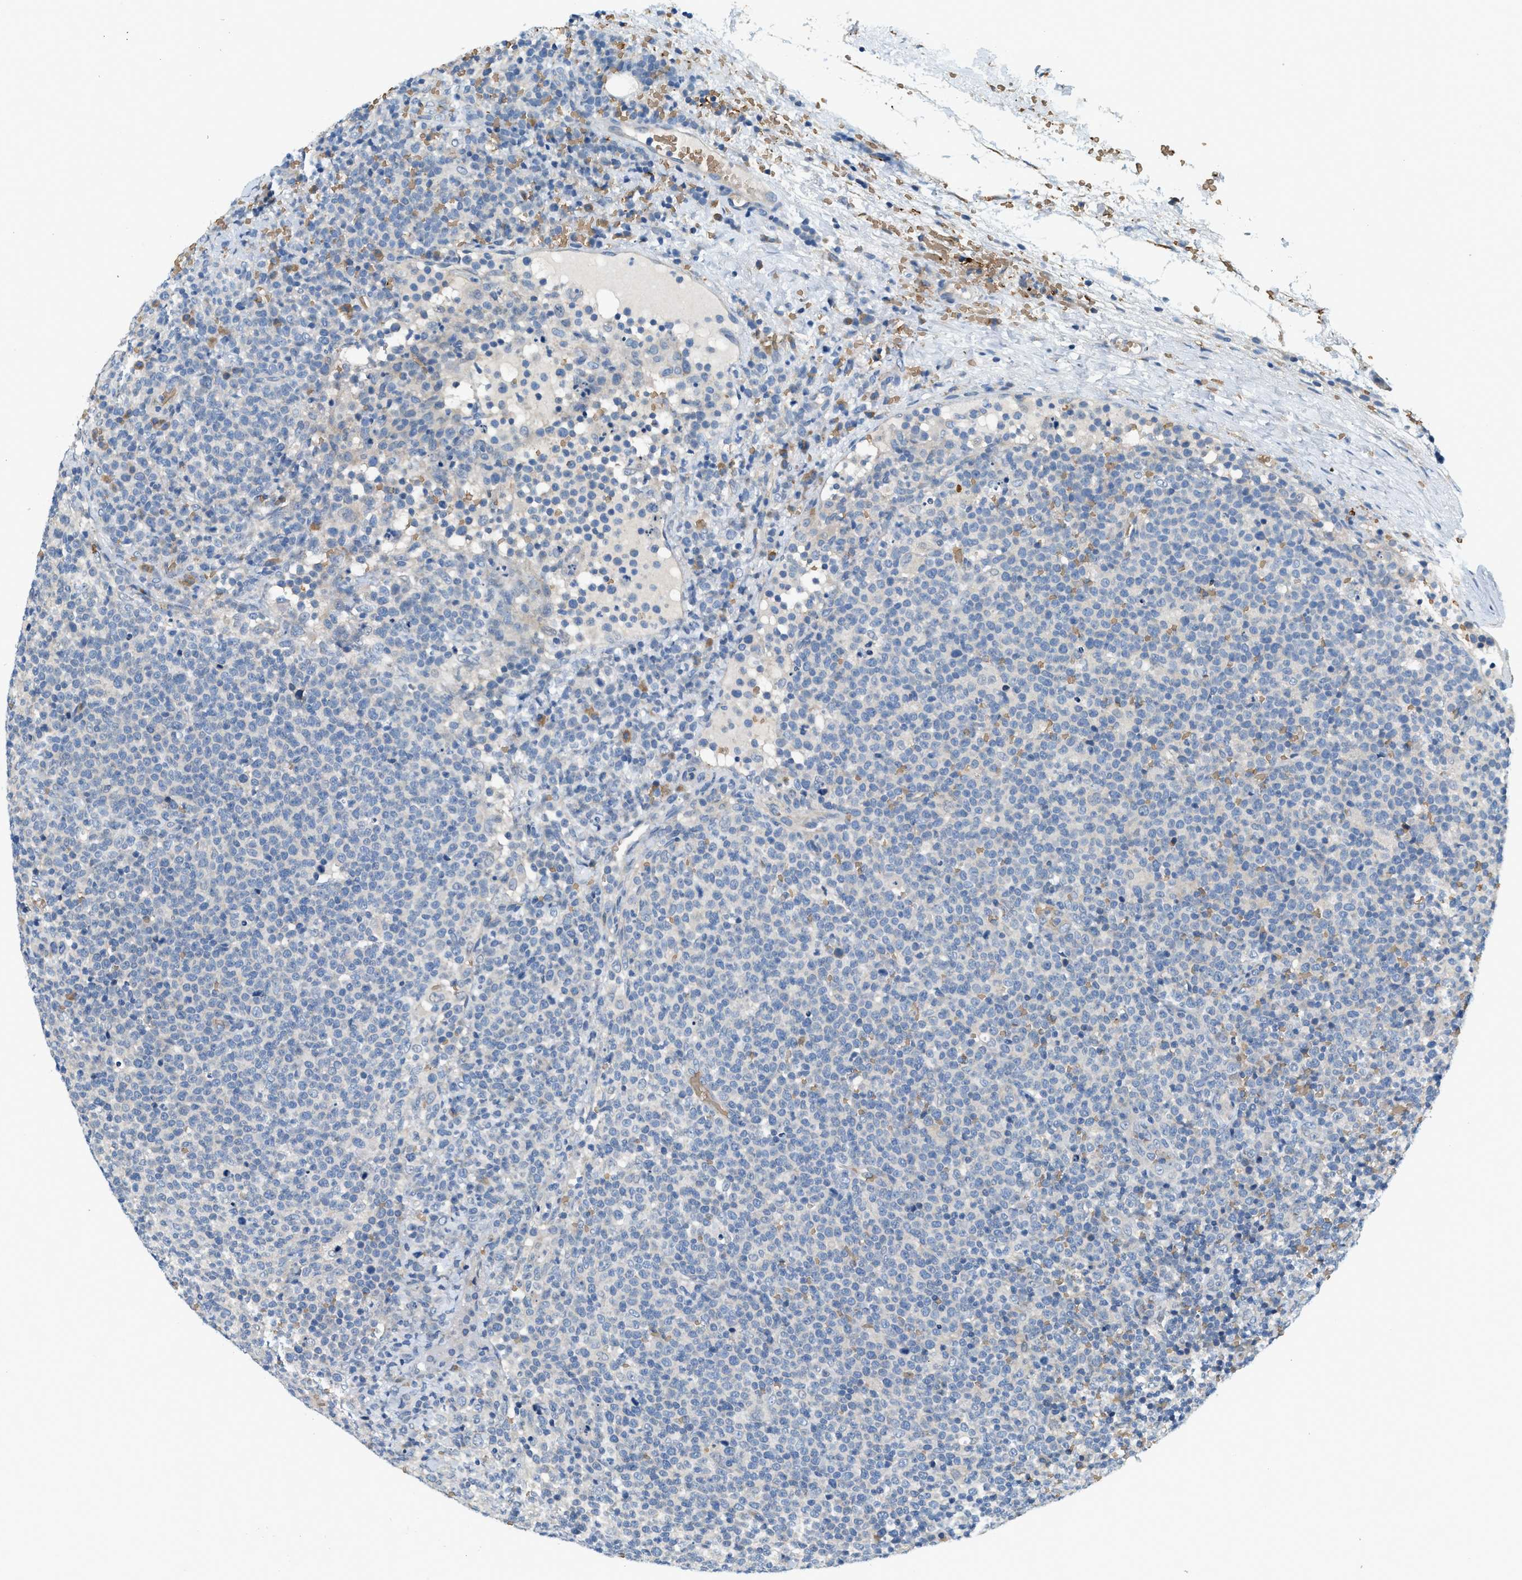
{"staining": {"intensity": "negative", "quantity": "none", "location": "none"}, "tissue": "lymphoma", "cell_type": "Tumor cells", "image_type": "cancer", "snomed": [{"axis": "morphology", "description": "Malignant lymphoma, non-Hodgkin's type, High grade"}, {"axis": "topography", "description": "Lymph node"}], "caption": "Tumor cells show no significant staining in lymphoma.", "gene": "CYTH2", "patient": {"sex": "male", "age": 61}}